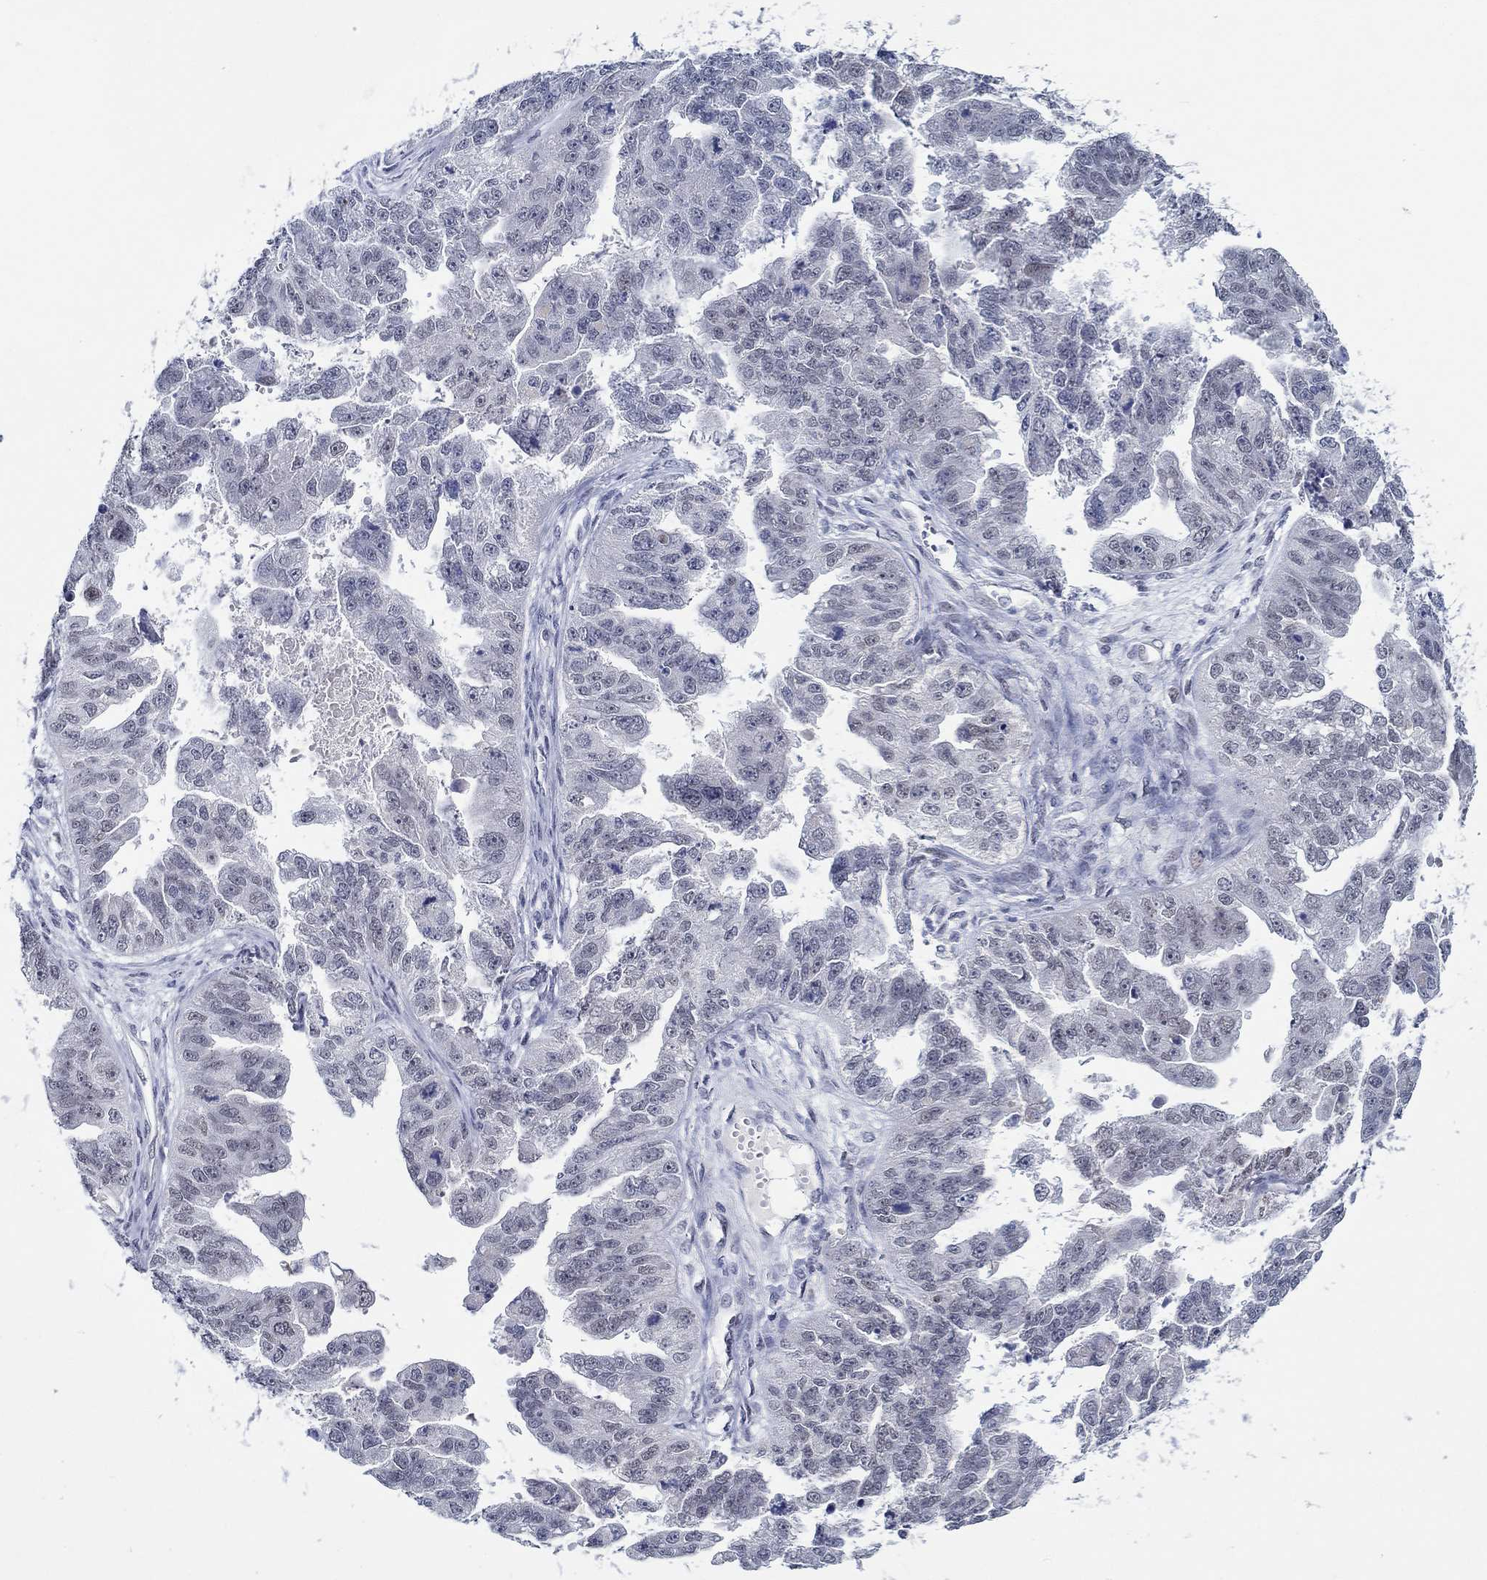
{"staining": {"intensity": "negative", "quantity": "none", "location": "none"}, "tissue": "ovarian cancer", "cell_type": "Tumor cells", "image_type": "cancer", "snomed": [{"axis": "morphology", "description": "Cystadenocarcinoma, serous, NOS"}, {"axis": "topography", "description": "Ovary"}], "caption": "The histopathology image displays no staining of tumor cells in ovarian serous cystadenocarcinoma.", "gene": "SLC34A1", "patient": {"sex": "female", "age": 58}}